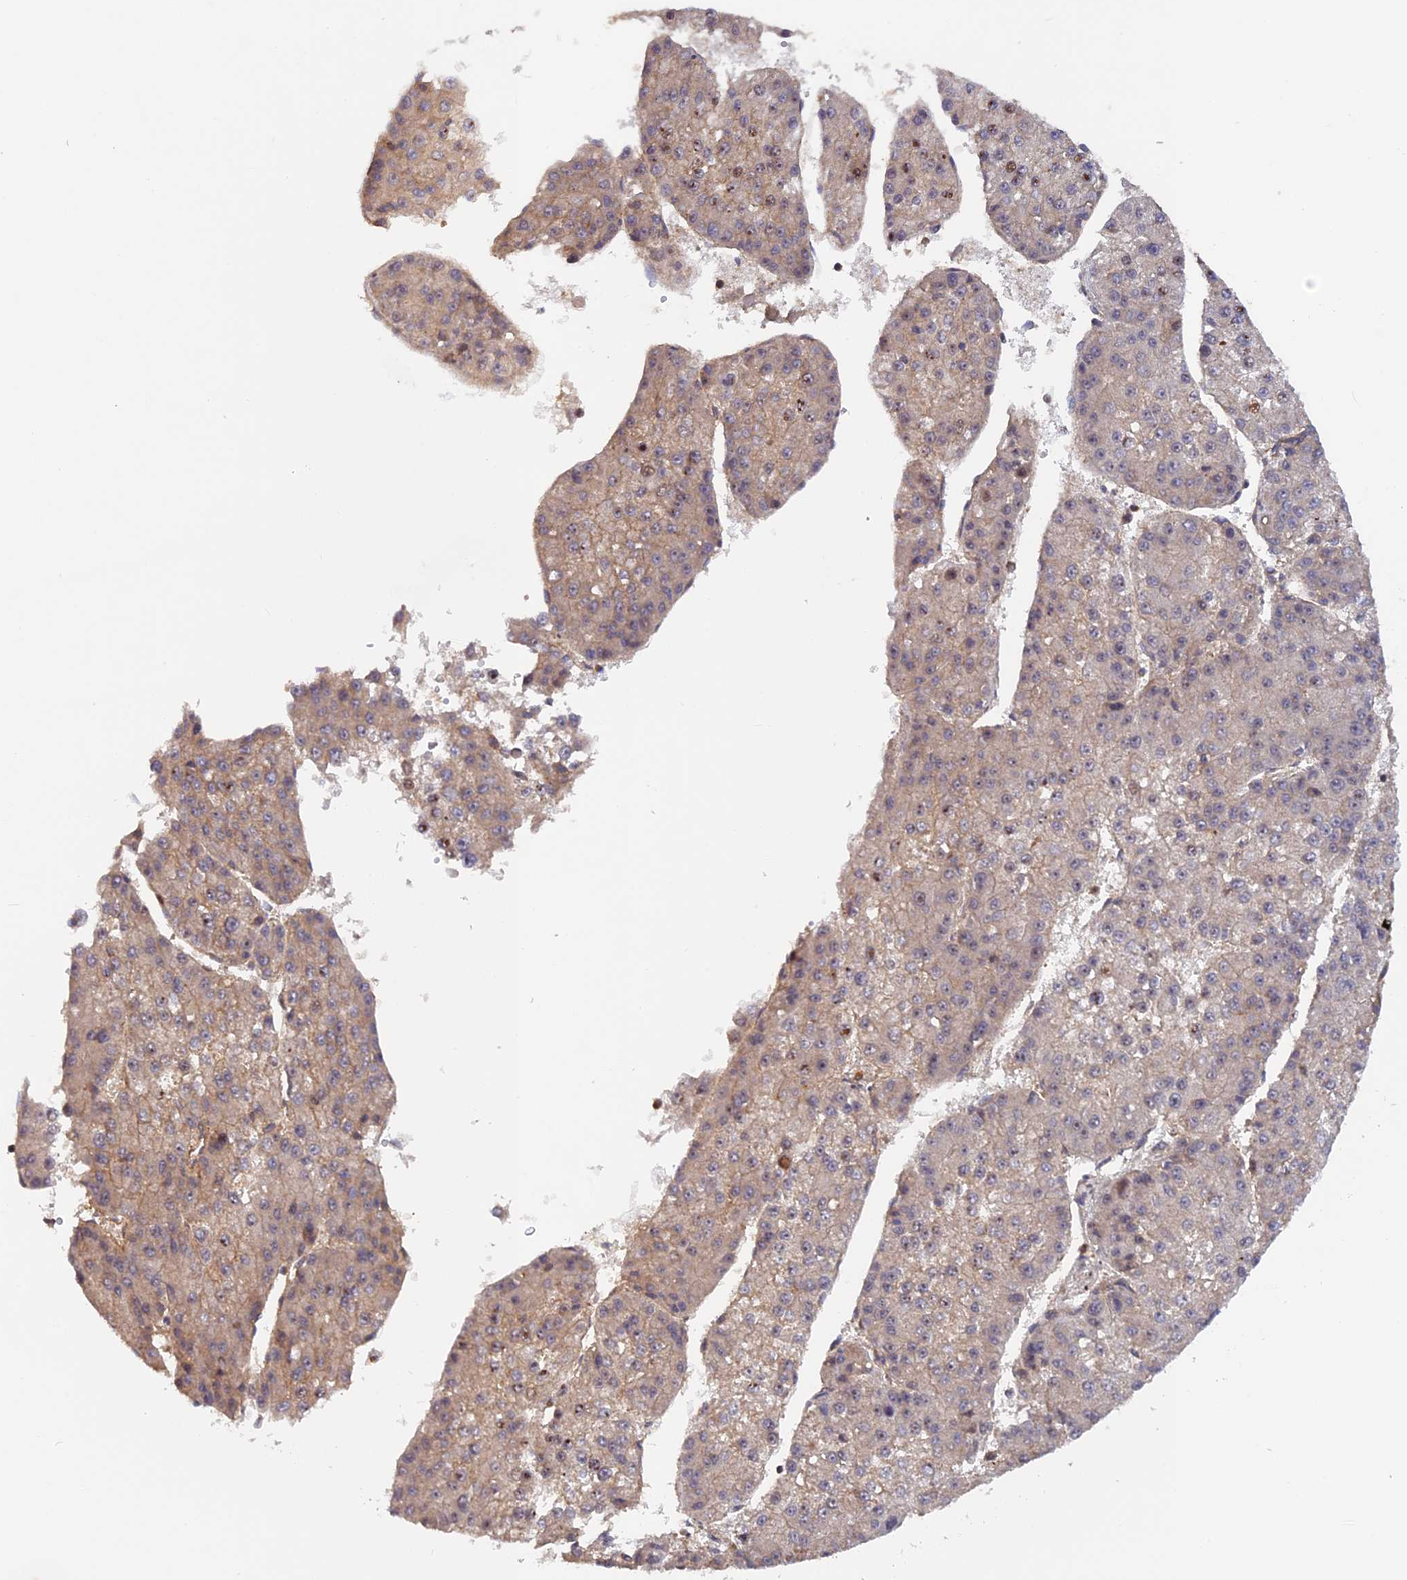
{"staining": {"intensity": "weak", "quantity": "25%-75%", "location": "cytoplasmic/membranous,nuclear"}, "tissue": "liver cancer", "cell_type": "Tumor cells", "image_type": "cancer", "snomed": [{"axis": "morphology", "description": "Carcinoma, Hepatocellular, NOS"}, {"axis": "topography", "description": "Liver"}], "caption": "Immunohistochemical staining of human liver cancer displays weak cytoplasmic/membranous and nuclear protein positivity in approximately 25%-75% of tumor cells.", "gene": "FERMT1", "patient": {"sex": "female", "age": 73}}